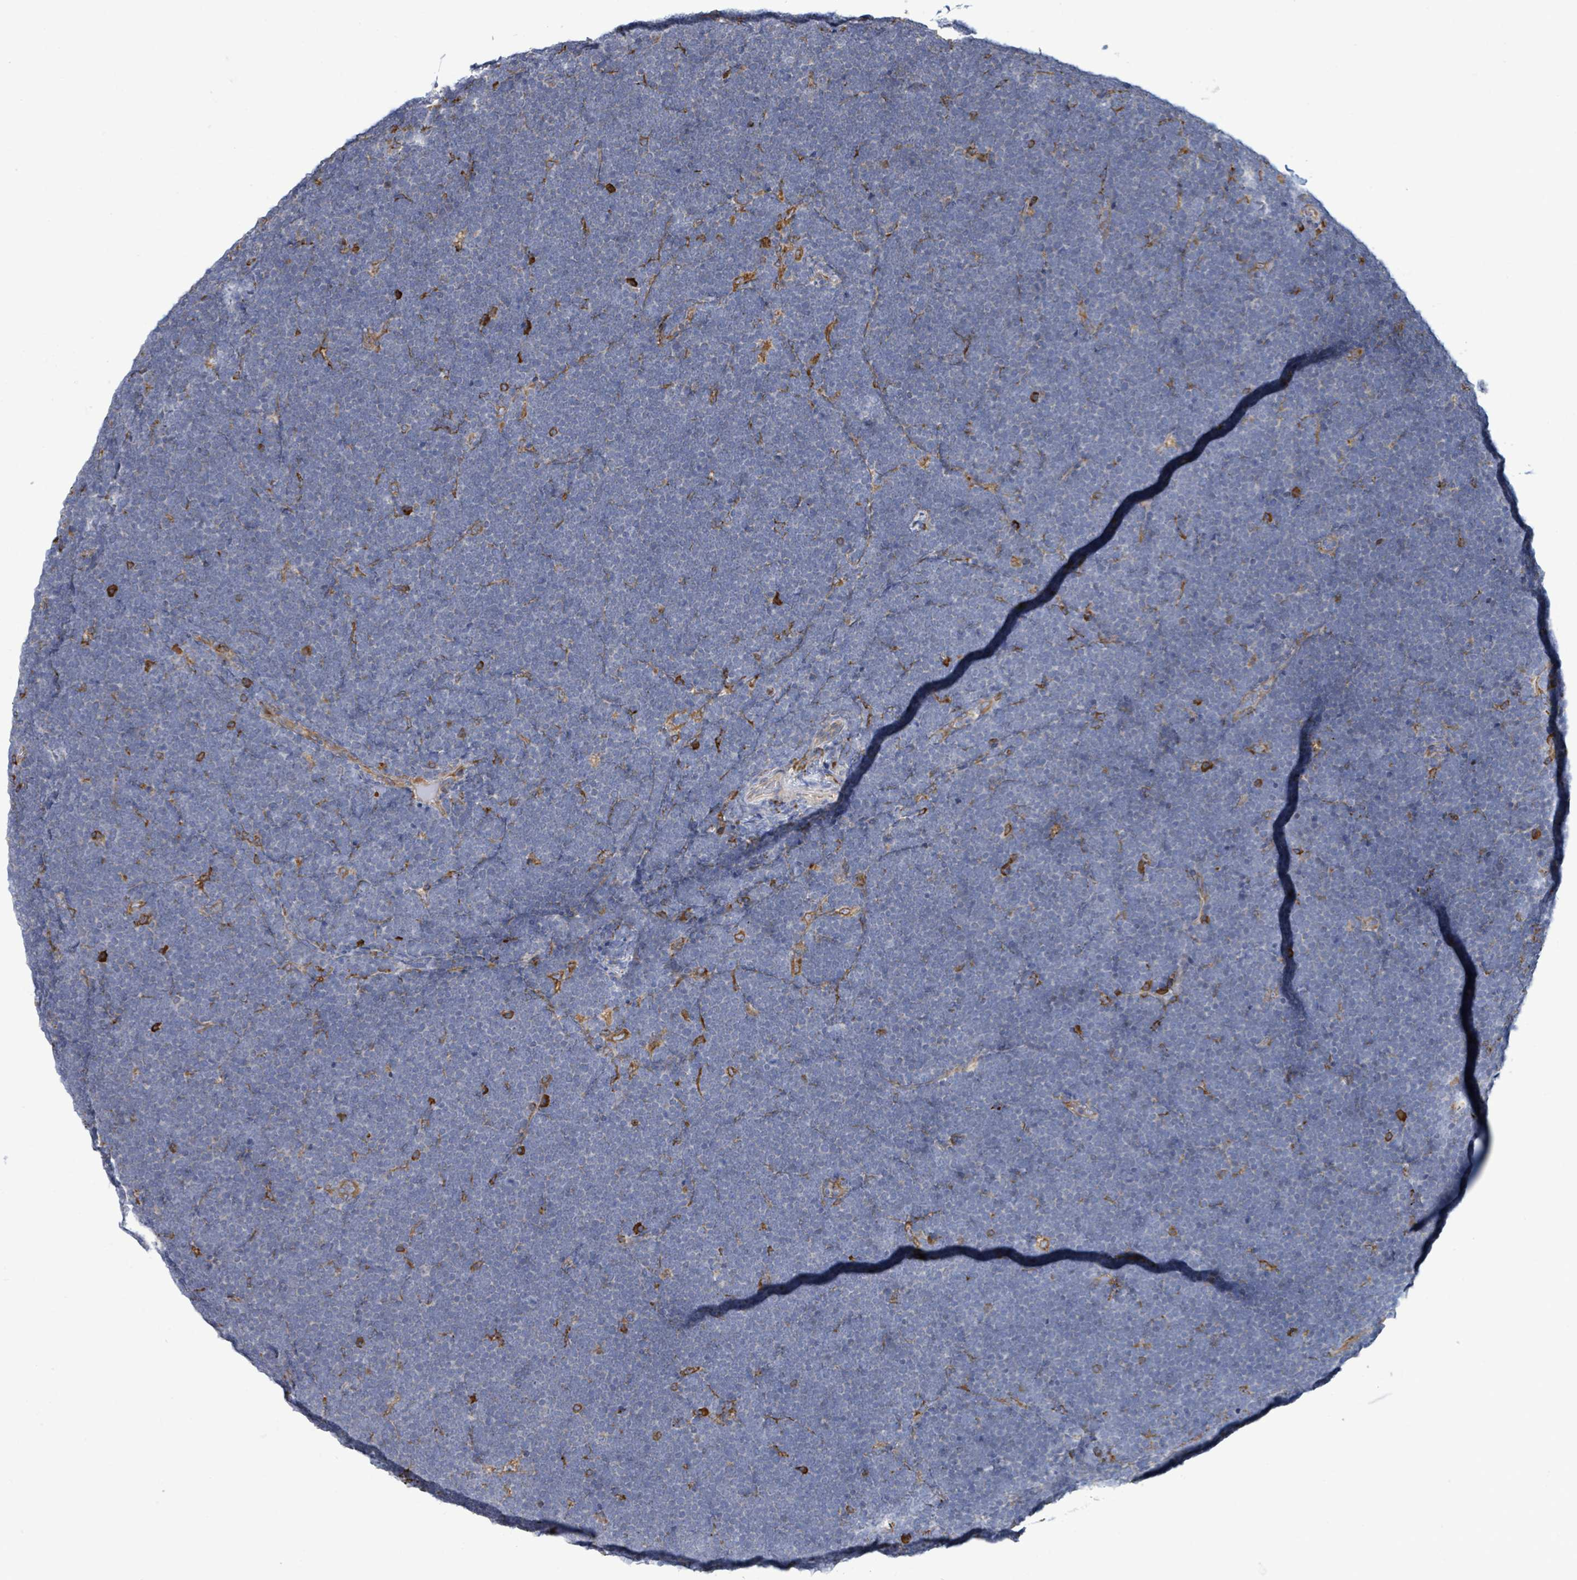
{"staining": {"intensity": "negative", "quantity": "none", "location": "none"}, "tissue": "lymphoma", "cell_type": "Tumor cells", "image_type": "cancer", "snomed": [{"axis": "morphology", "description": "Malignant lymphoma, non-Hodgkin's type, High grade"}, {"axis": "topography", "description": "Lymph node"}], "caption": "IHC image of neoplastic tissue: human high-grade malignant lymphoma, non-Hodgkin's type stained with DAB demonstrates no significant protein expression in tumor cells. (Immunohistochemistry (ihc), brightfield microscopy, high magnification).", "gene": "RFPL4A", "patient": {"sex": "male", "age": 13}}